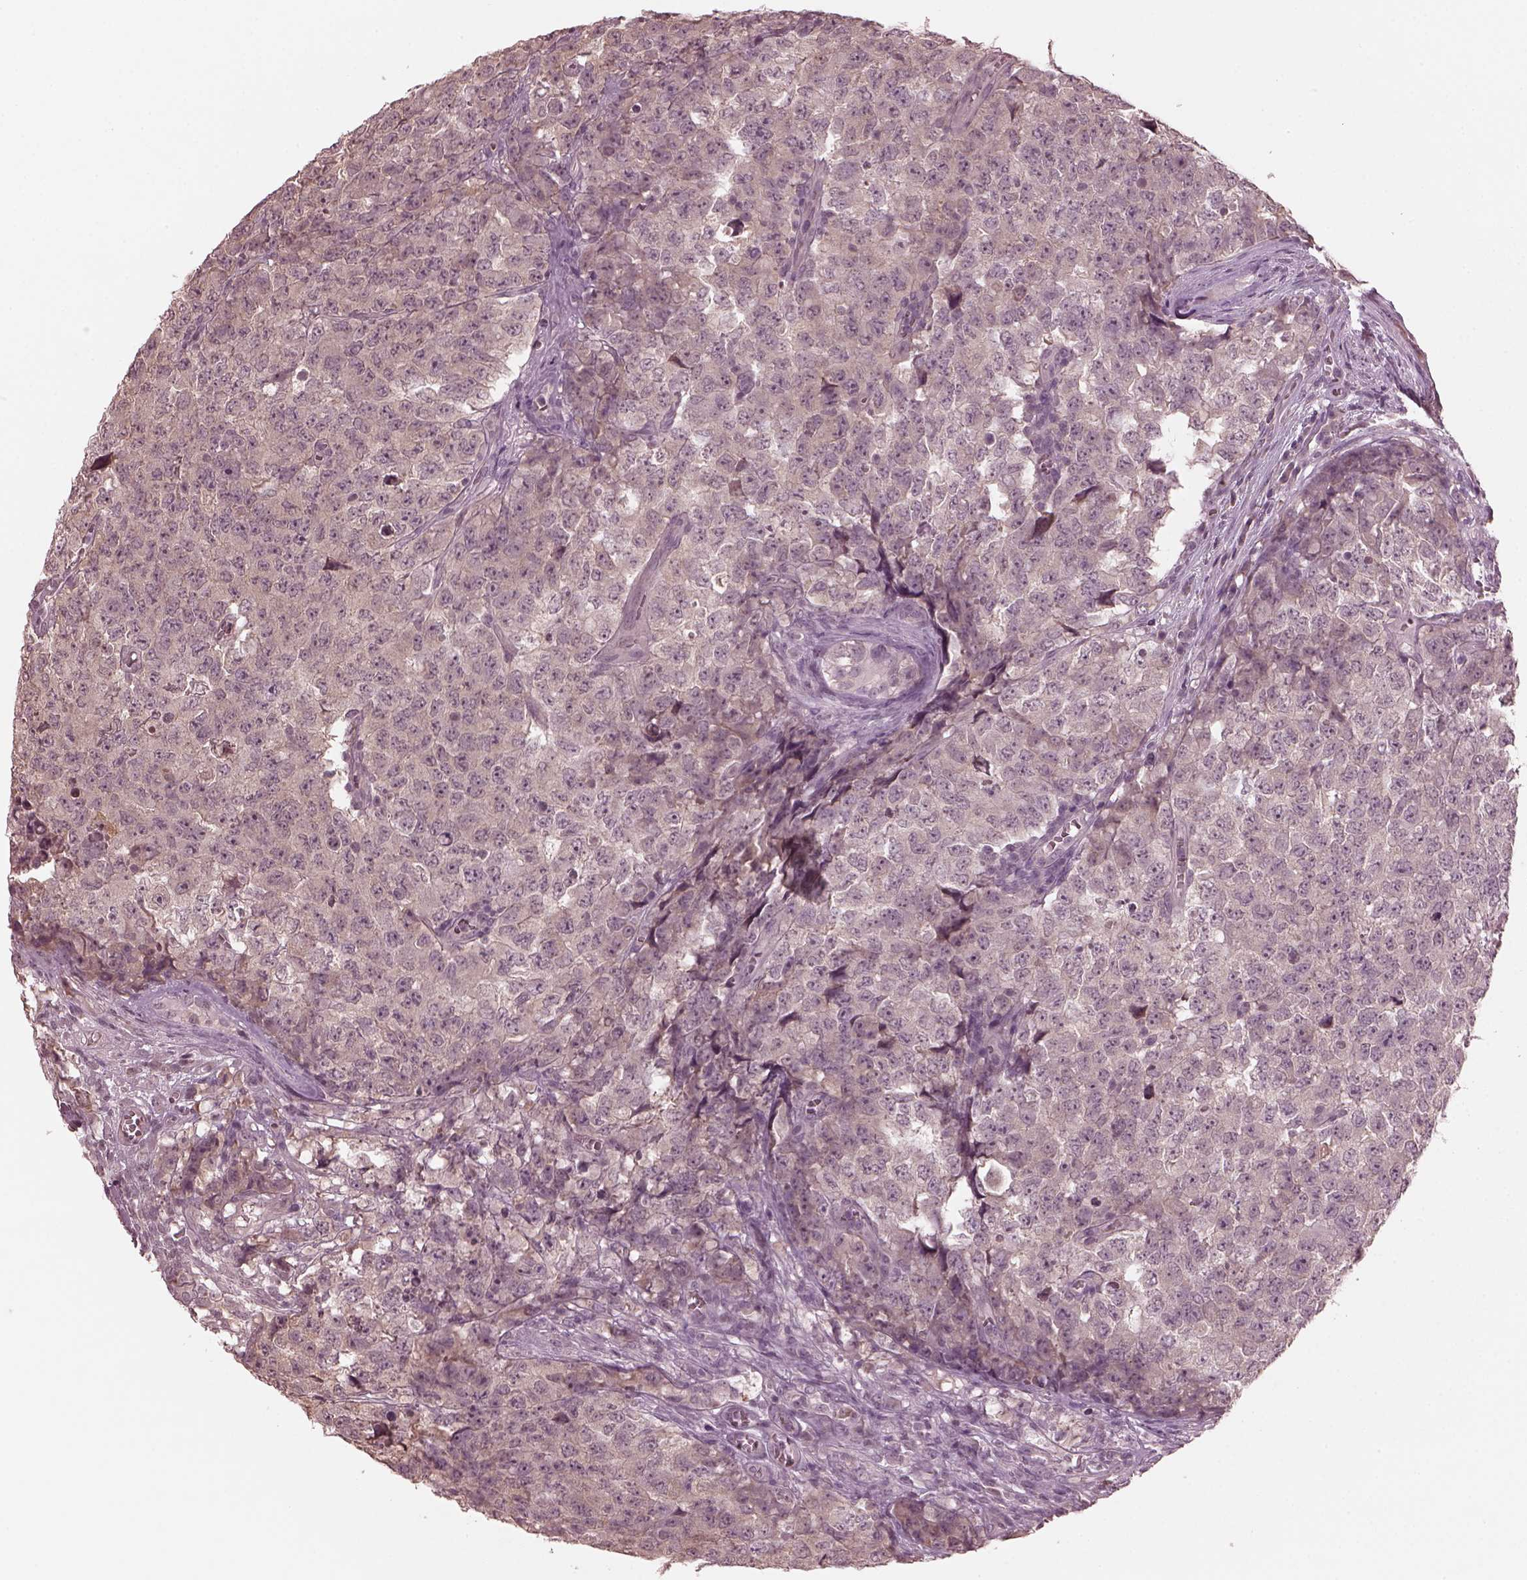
{"staining": {"intensity": "negative", "quantity": "none", "location": "none"}, "tissue": "testis cancer", "cell_type": "Tumor cells", "image_type": "cancer", "snomed": [{"axis": "morphology", "description": "Carcinoma, Embryonal, NOS"}, {"axis": "topography", "description": "Testis"}], "caption": "Micrograph shows no protein expression in tumor cells of testis cancer (embryonal carcinoma) tissue. (Brightfield microscopy of DAB (3,3'-diaminobenzidine) immunohistochemistry (IHC) at high magnification).", "gene": "RGS7", "patient": {"sex": "male", "age": 23}}